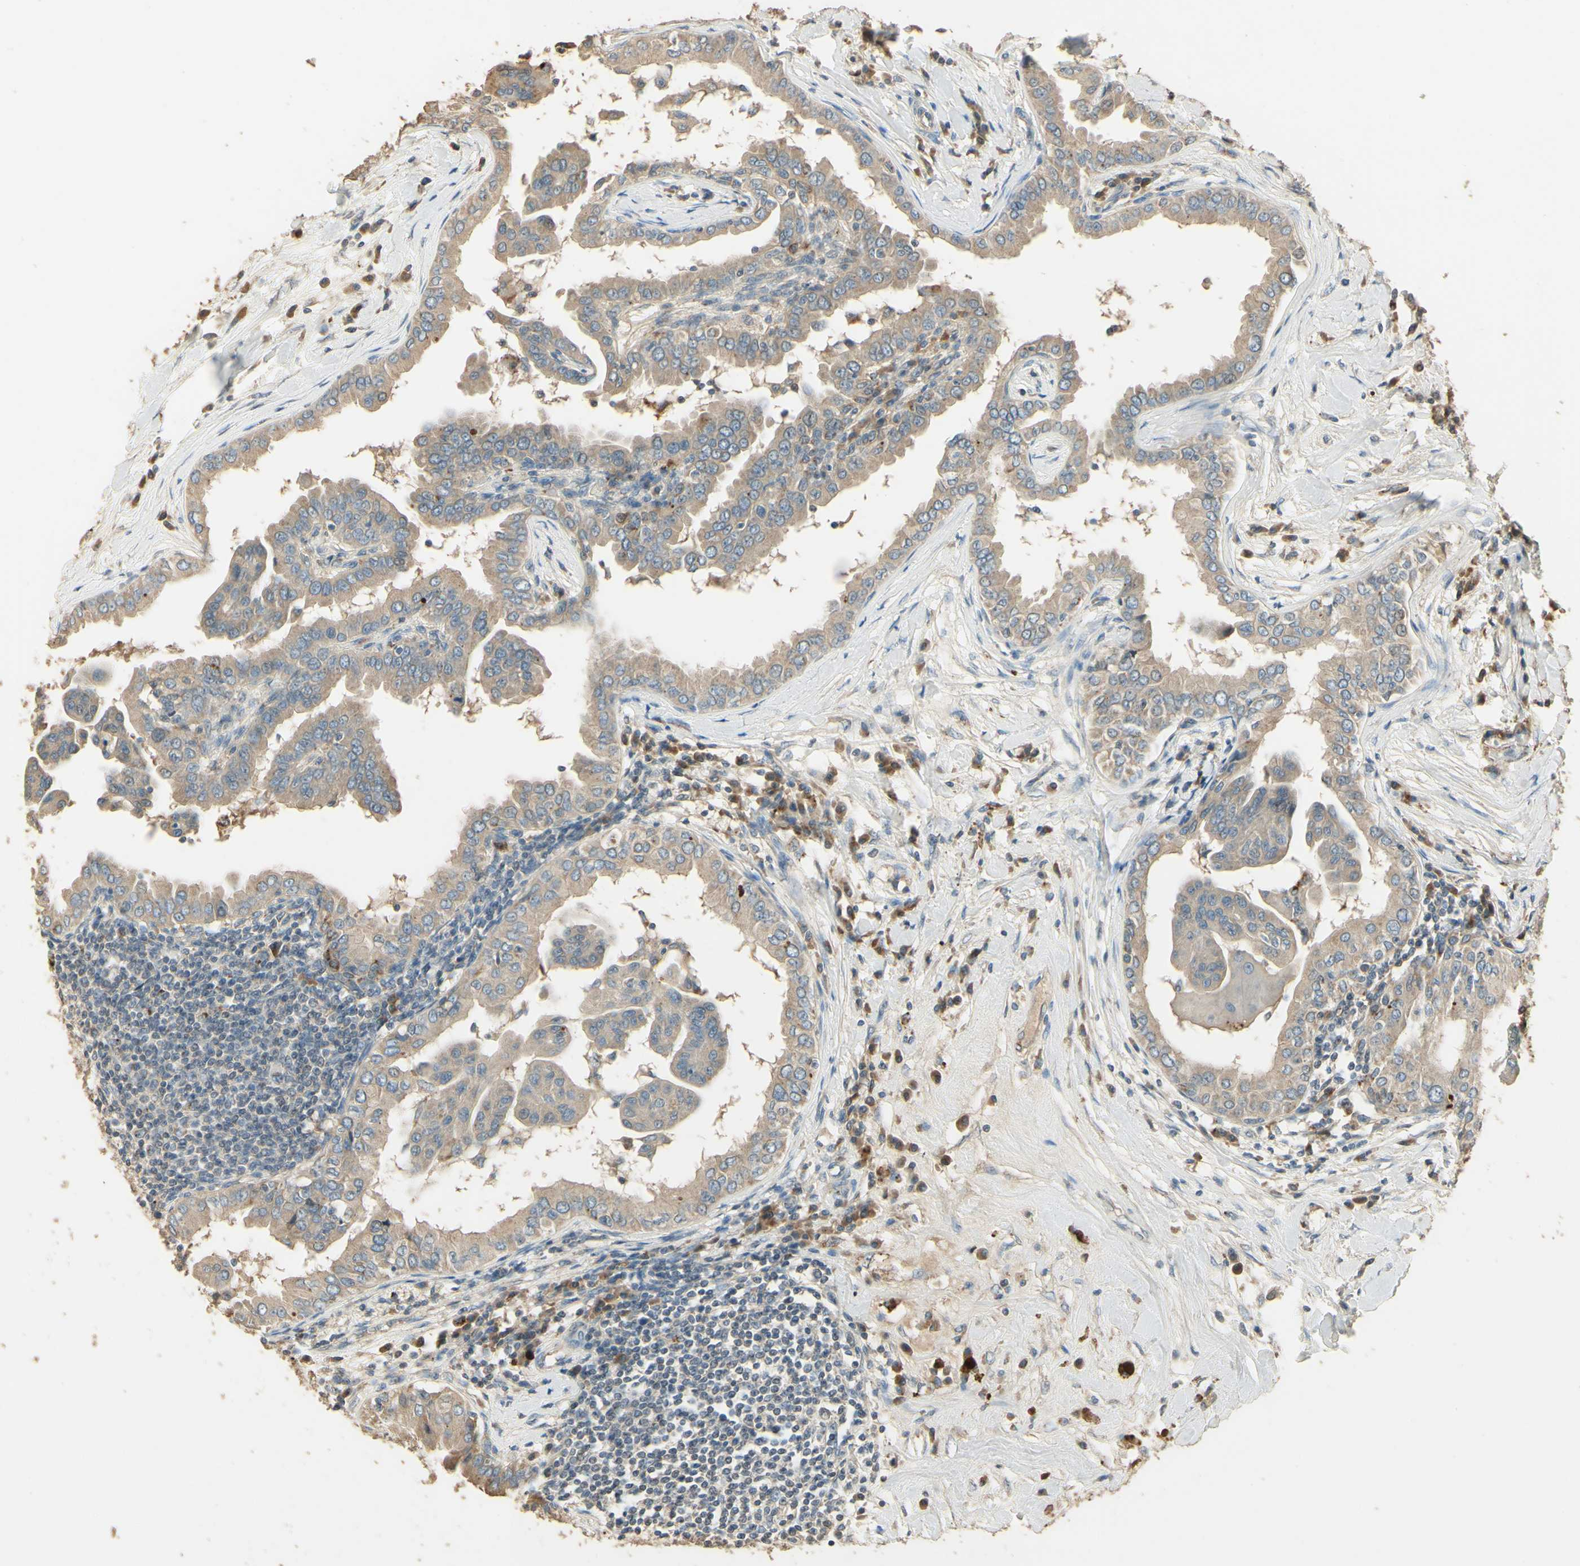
{"staining": {"intensity": "weak", "quantity": ">75%", "location": "cytoplasmic/membranous"}, "tissue": "thyroid cancer", "cell_type": "Tumor cells", "image_type": "cancer", "snomed": [{"axis": "morphology", "description": "Papillary adenocarcinoma, NOS"}, {"axis": "topography", "description": "Thyroid gland"}], "caption": "Immunohistochemical staining of human thyroid cancer (papillary adenocarcinoma) demonstrates low levels of weak cytoplasmic/membranous protein expression in approximately >75% of tumor cells.", "gene": "ARHGEF17", "patient": {"sex": "male", "age": 33}}